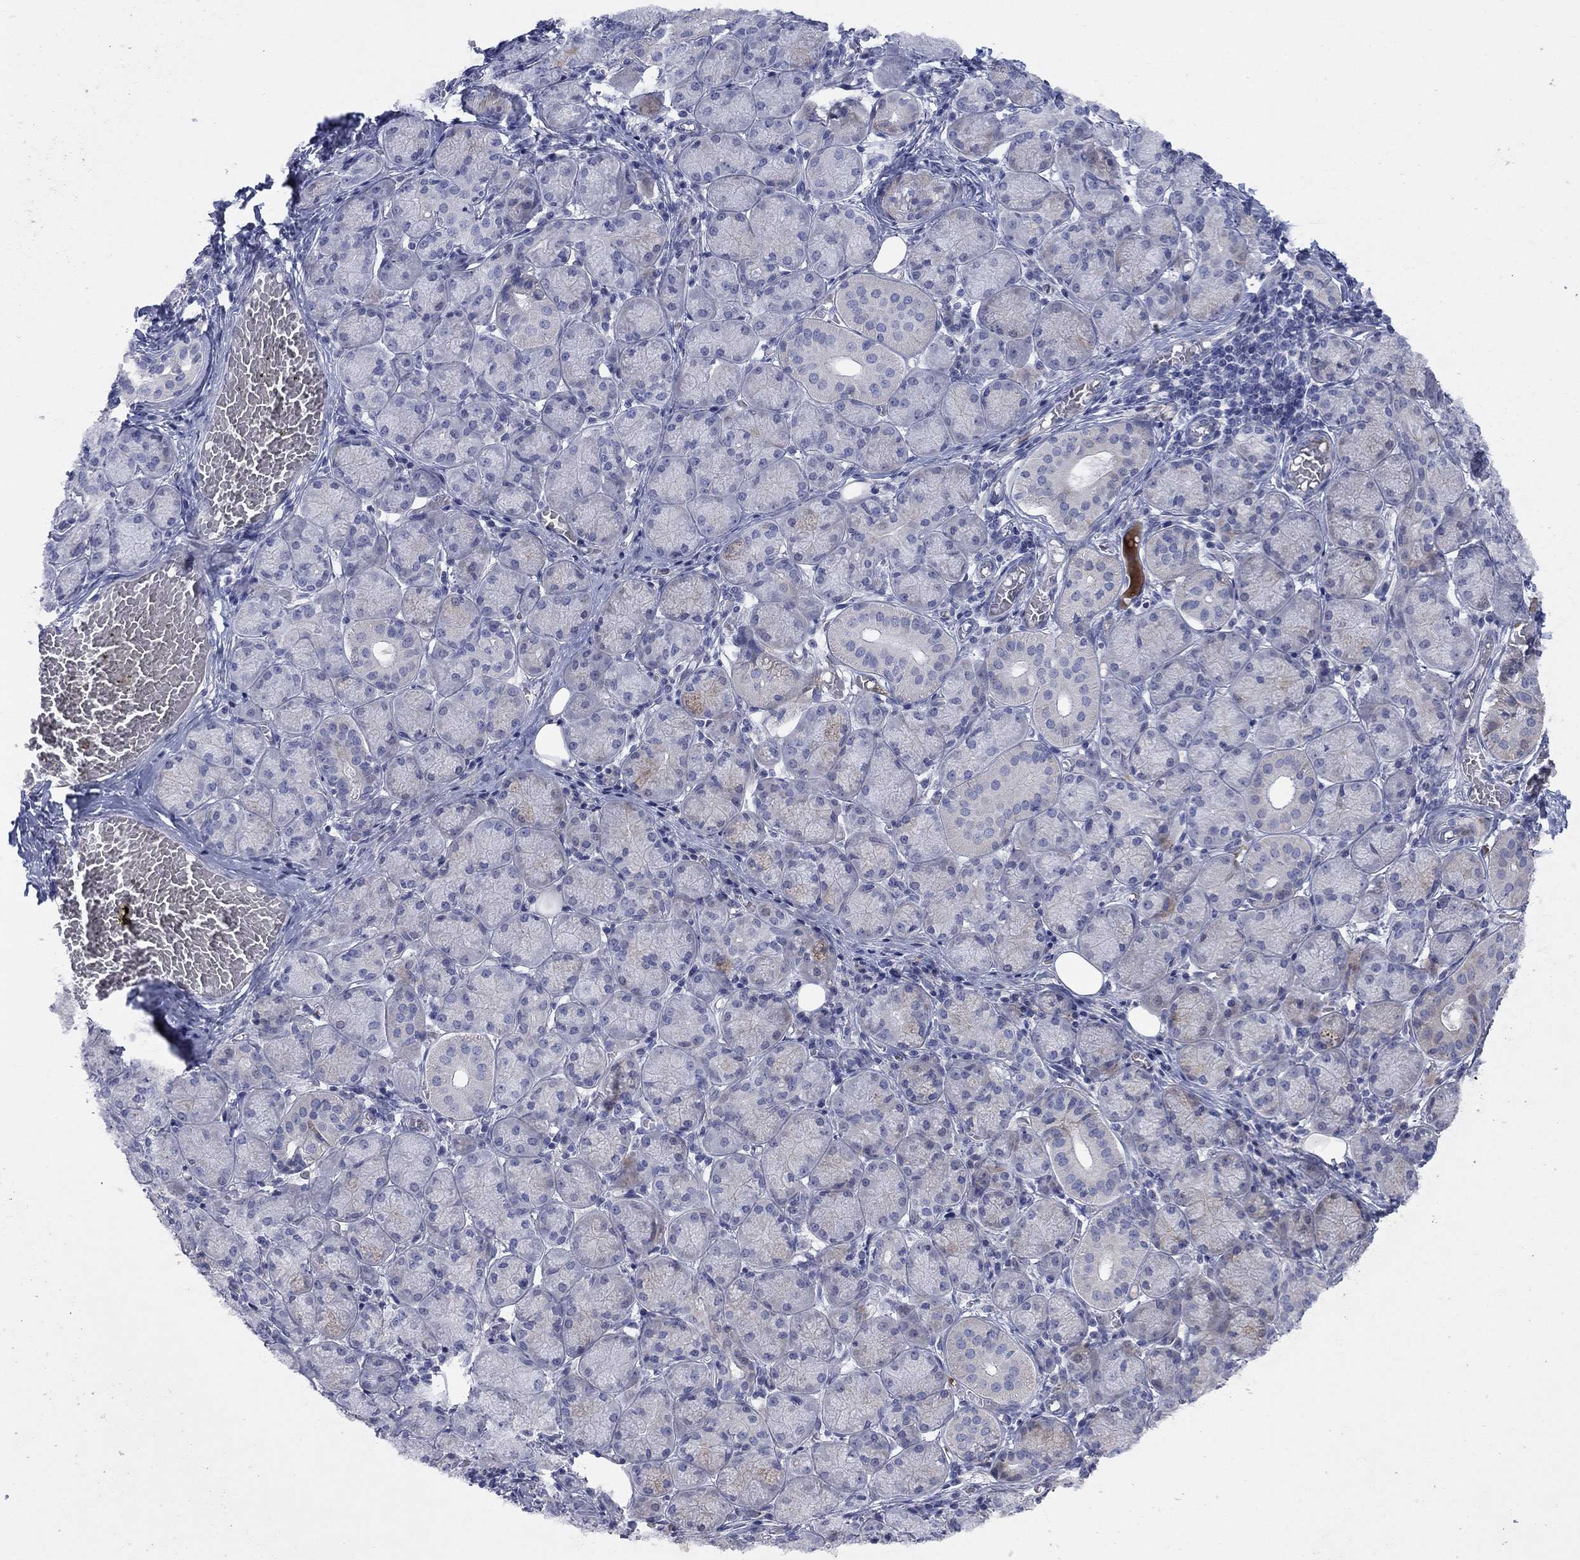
{"staining": {"intensity": "moderate", "quantity": "<25%", "location": "cytoplasmic/membranous"}, "tissue": "salivary gland", "cell_type": "Glandular cells", "image_type": "normal", "snomed": [{"axis": "morphology", "description": "Normal tissue, NOS"}, {"axis": "topography", "description": "Salivary gland"}, {"axis": "topography", "description": "Peripheral nerve tissue"}], "caption": "IHC image of benign salivary gland: human salivary gland stained using immunohistochemistry reveals low levels of moderate protein expression localized specifically in the cytoplasmic/membranous of glandular cells, appearing as a cytoplasmic/membranous brown color.", "gene": "TMEM249", "patient": {"sex": "female", "age": 24}}